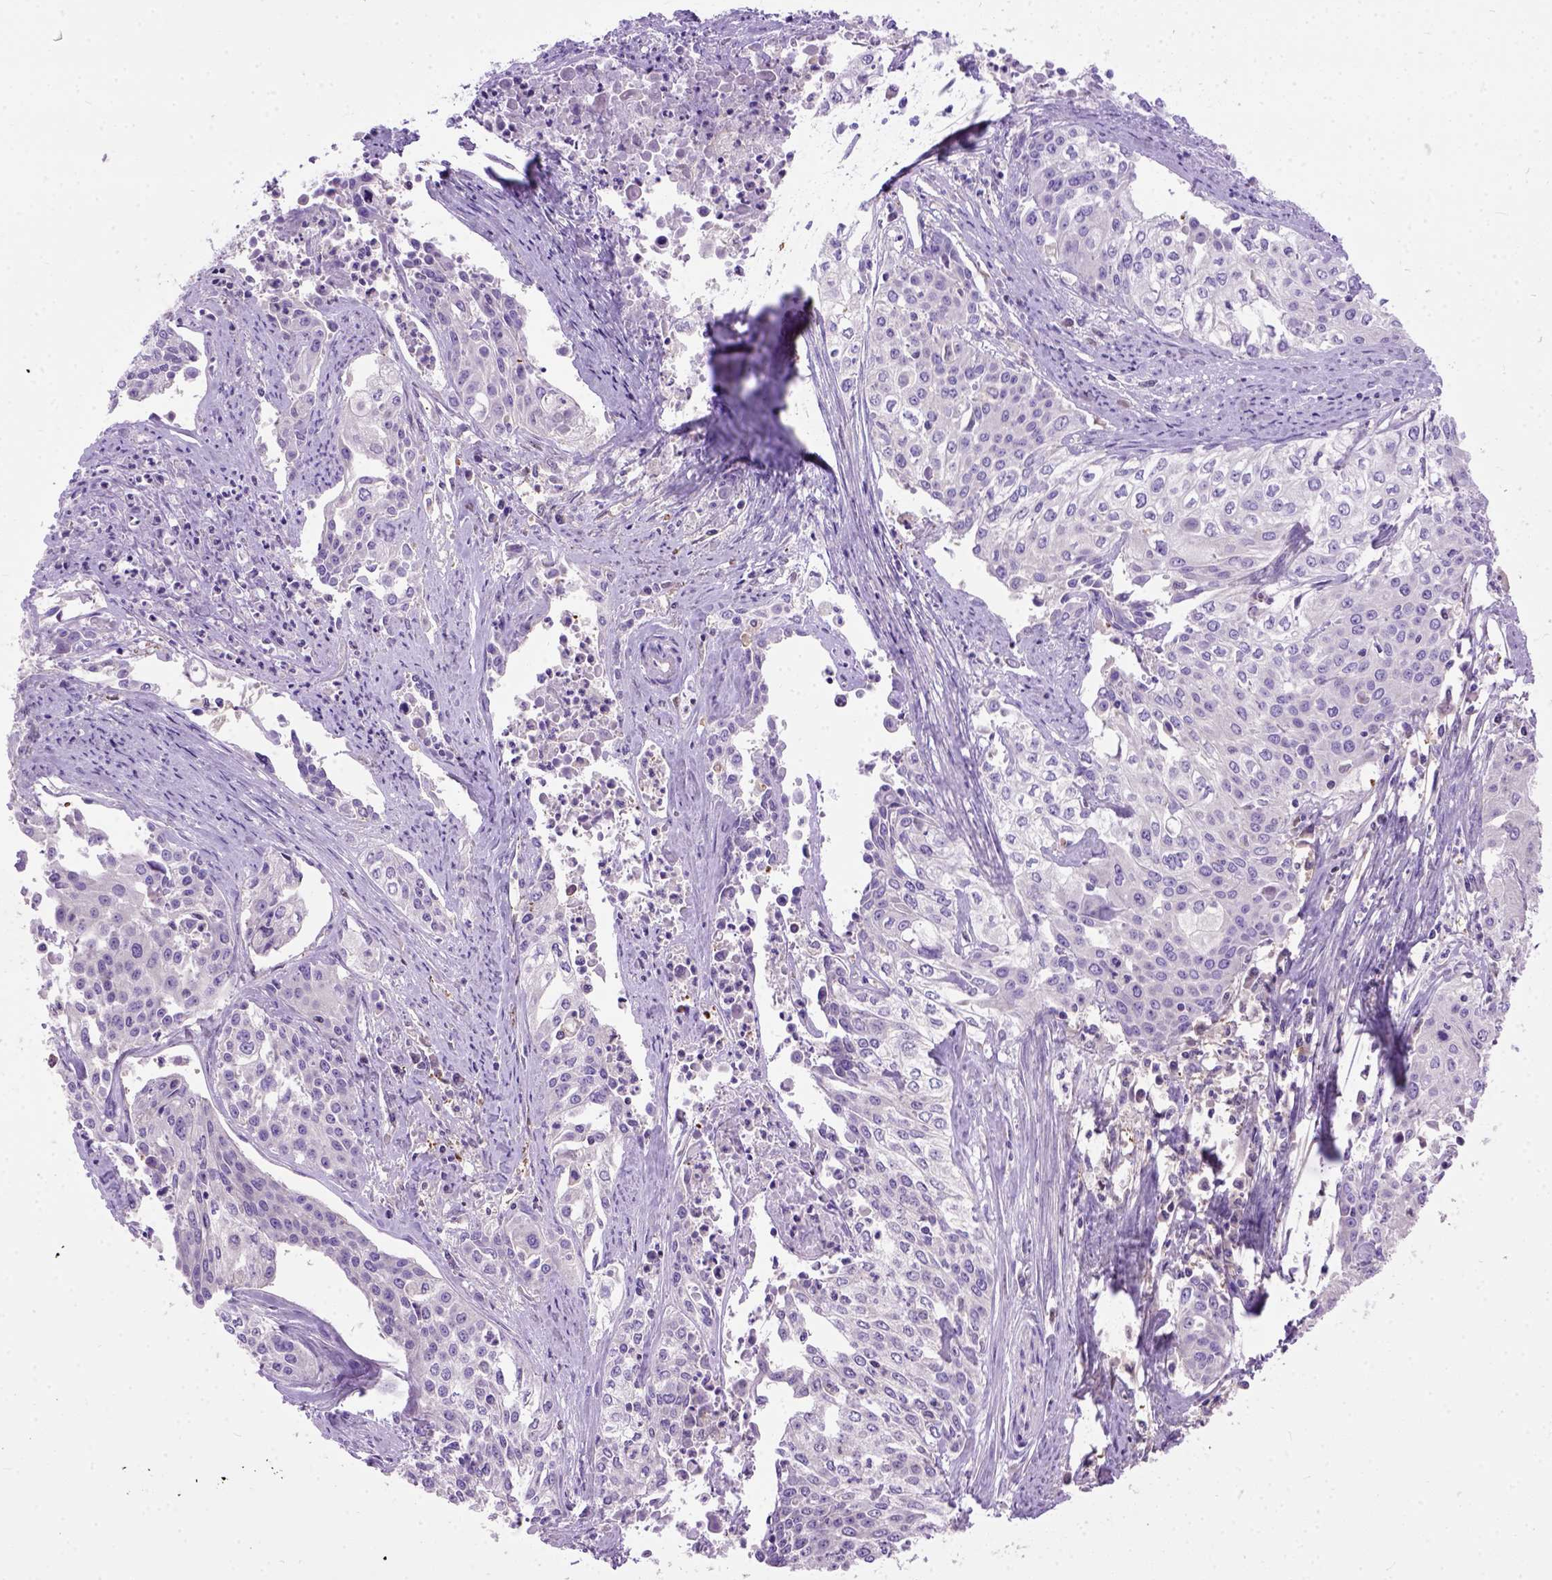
{"staining": {"intensity": "negative", "quantity": "none", "location": "none"}, "tissue": "cervical cancer", "cell_type": "Tumor cells", "image_type": "cancer", "snomed": [{"axis": "morphology", "description": "Squamous cell carcinoma, NOS"}, {"axis": "topography", "description": "Cervix"}], "caption": "This is an IHC image of human cervical cancer (squamous cell carcinoma). There is no expression in tumor cells.", "gene": "SEMA4F", "patient": {"sex": "female", "age": 39}}